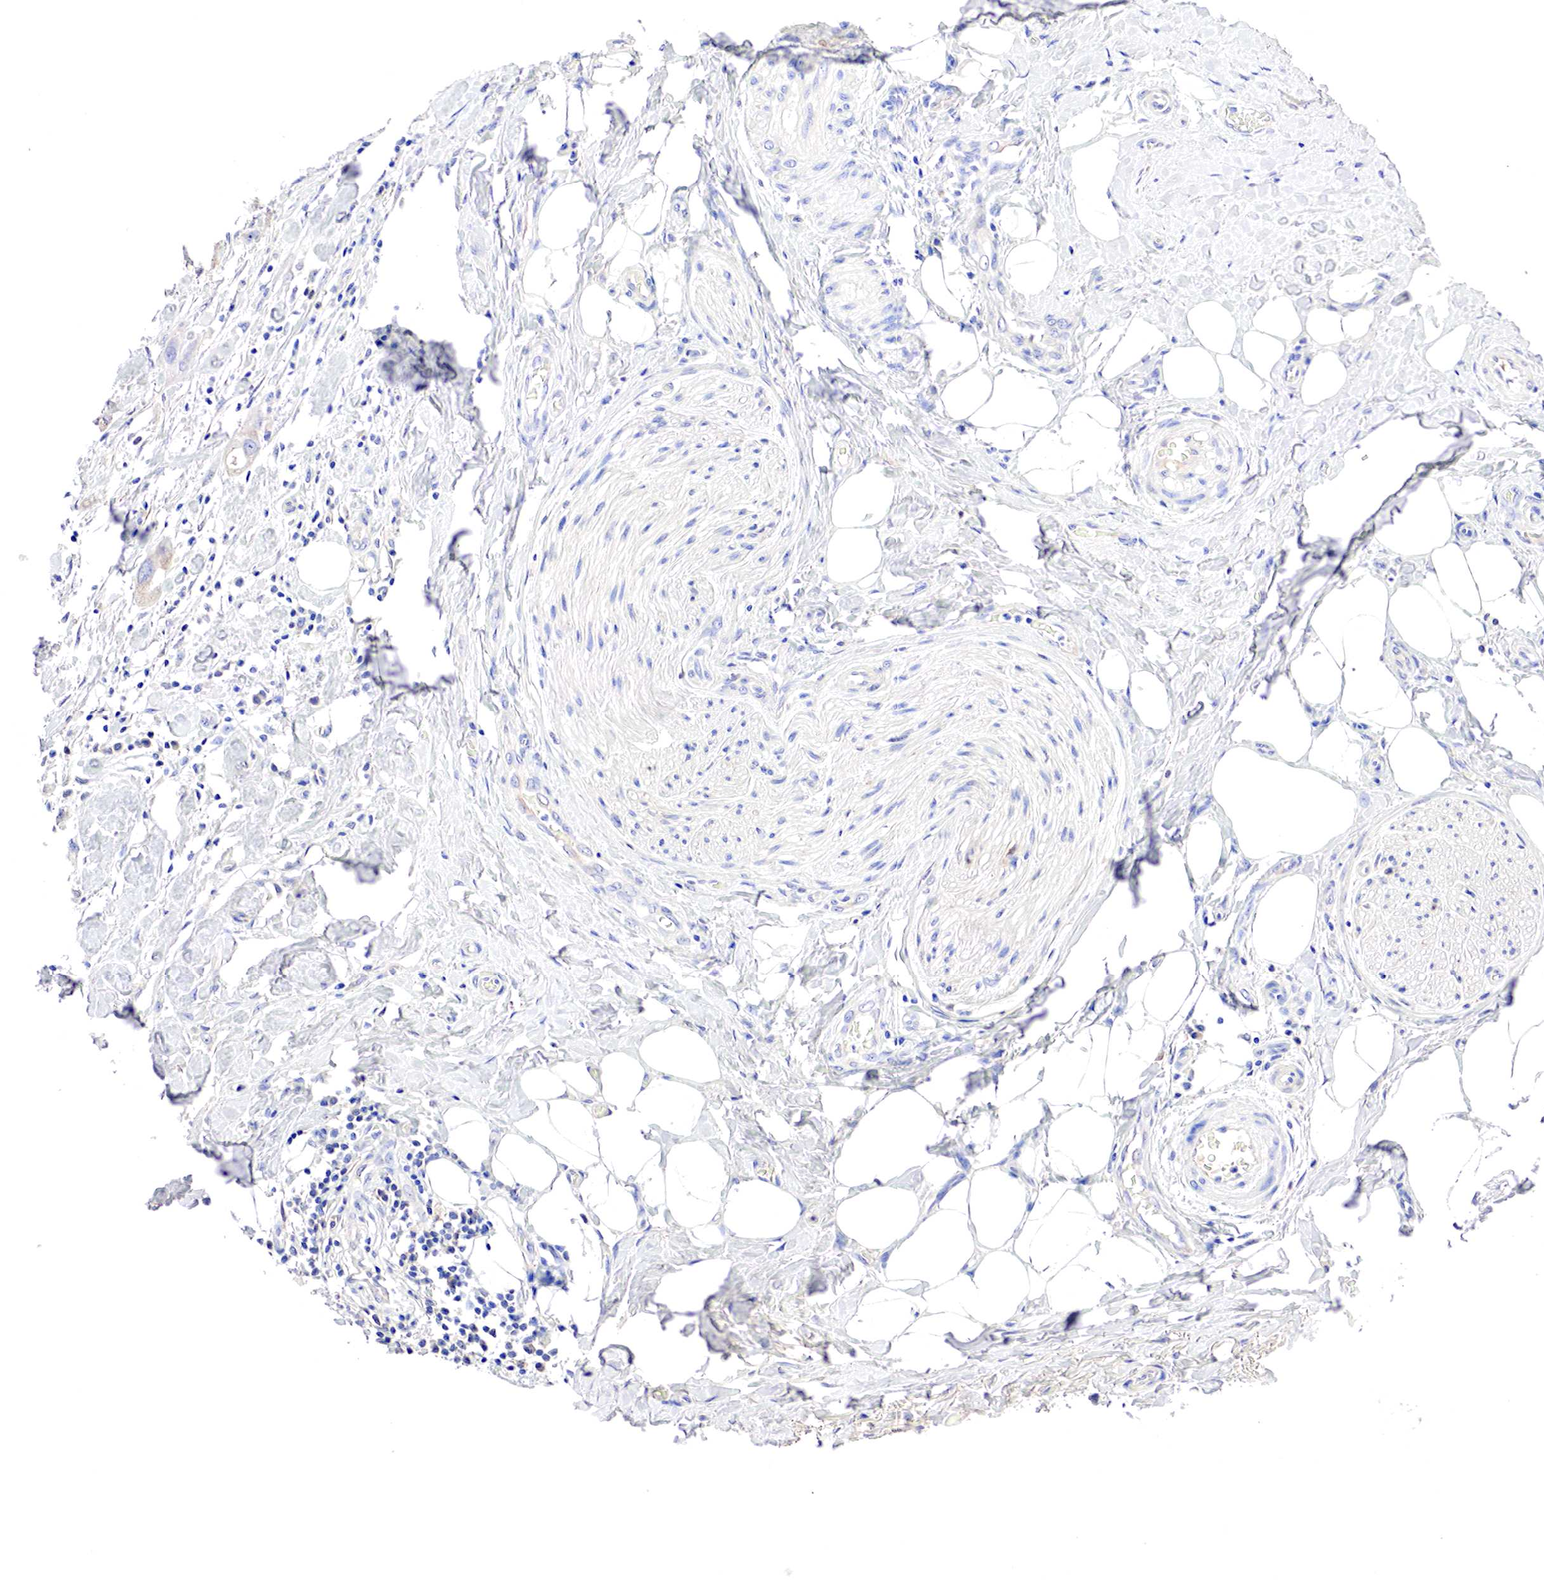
{"staining": {"intensity": "negative", "quantity": "none", "location": "none"}, "tissue": "stomach cancer", "cell_type": "Tumor cells", "image_type": "cancer", "snomed": [{"axis": "morphology", "description": "Adenocarcinoma, NOS"}, {"axis": "topography", "description": "Stomach, upper"}], "caption": "This is a histopathology image of immunohistochemistry staining of adenocarcinoma (stomach), which shows no positivity in tumor cells. (DAB immunohistochemistry, high magnification).", "gene": "GATA1", "patient": {"sex": "male", "age": 47}}